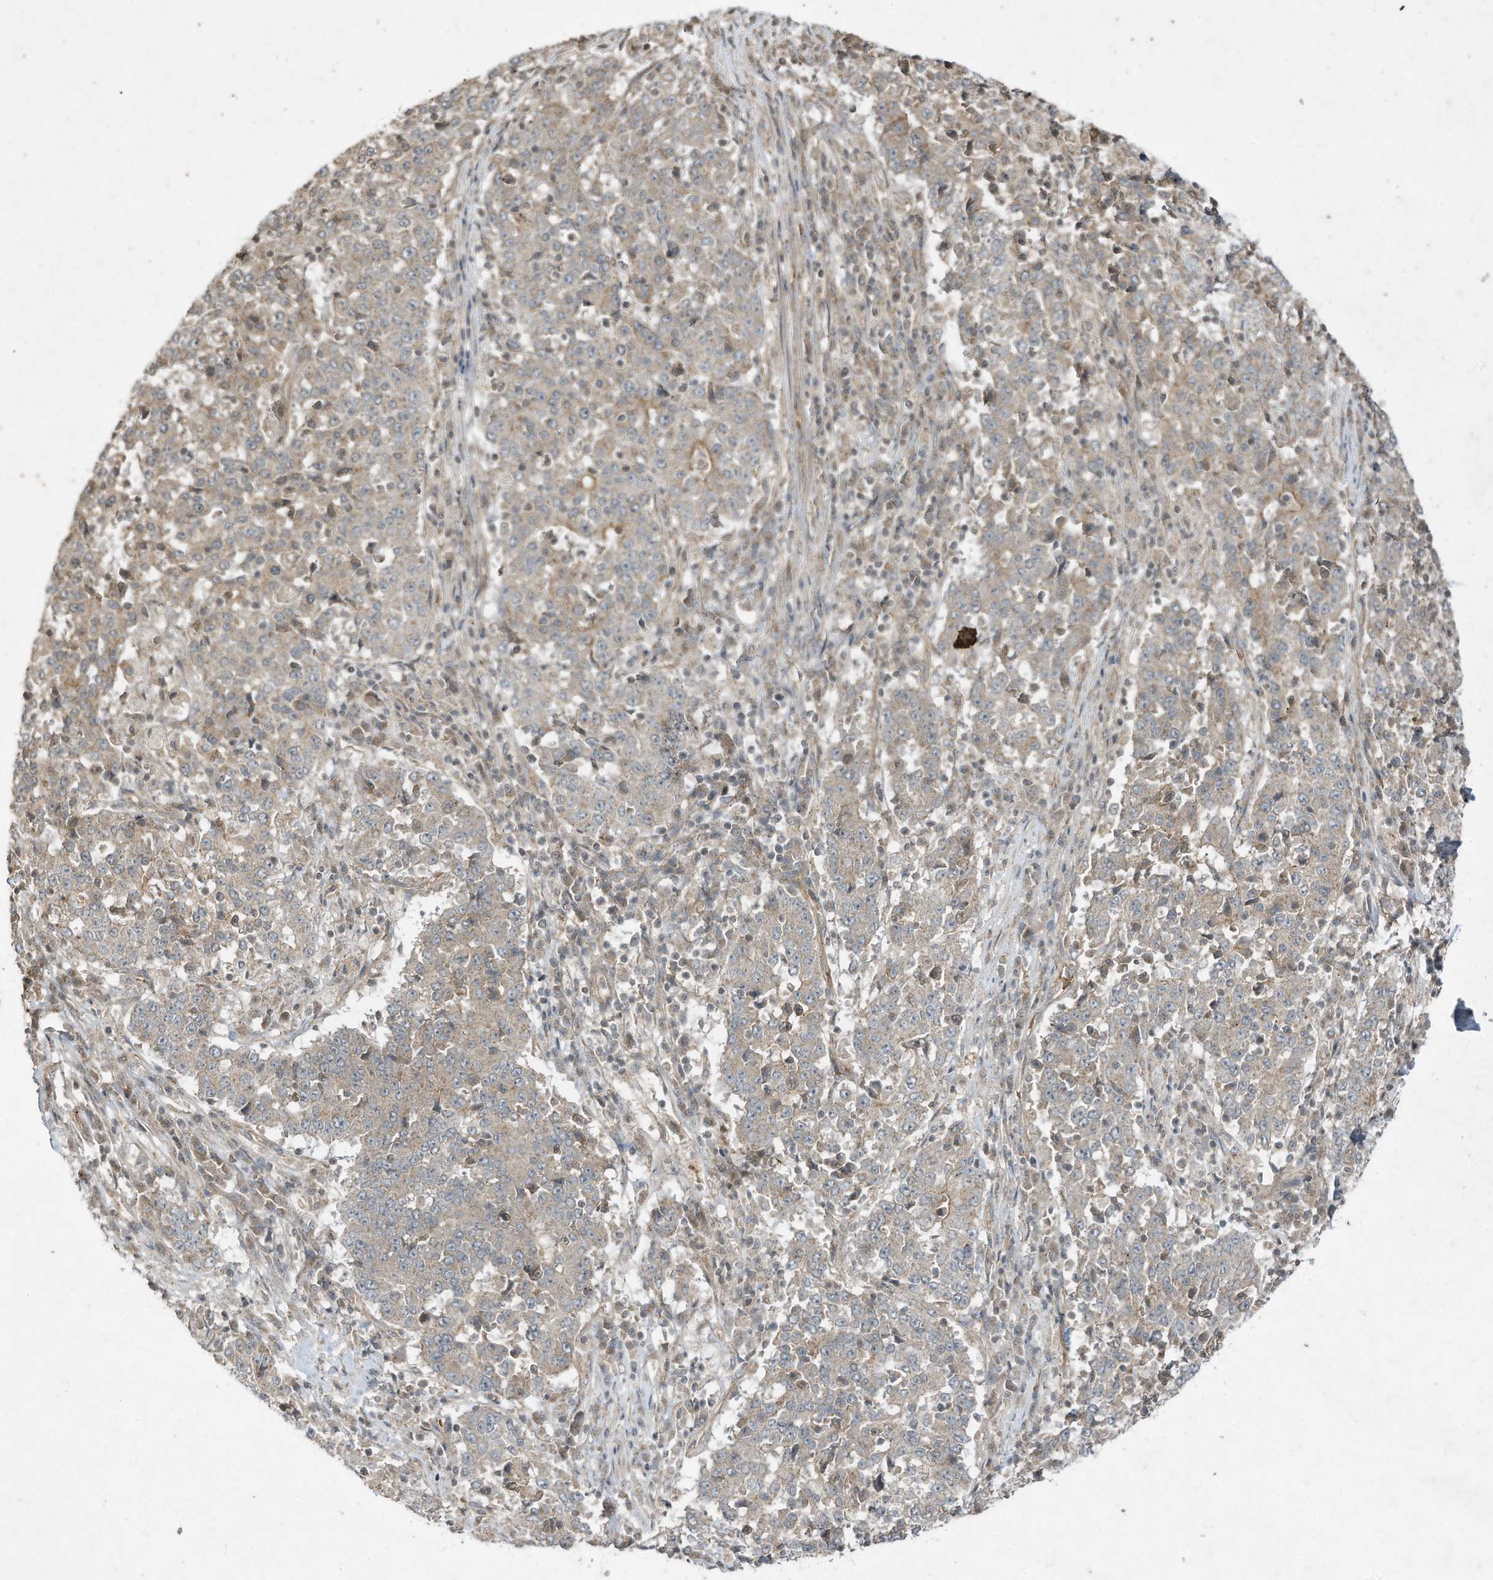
{"staining": {"intensity": "moderate", "quantity": "<25%", "location": "cytoplasmic/membranous"}, "tissue": "stomach cancer", "cell_type": "Tumor cells", "image_type": "cancer", "snomed": [{"axis": "morphology", "description": "Adenocarcinoma, NOS"}, {"axis": "topography", "description": "Stomach"}], "caption": "Protein analysis of stomach cancer (adenocarcinoma) tissue shows moderate cytoplasmic/membranous staining in approximately <25% of tumor cells.", "gene": "MATN2", "patient": {"sex": "male", "age": 59}}